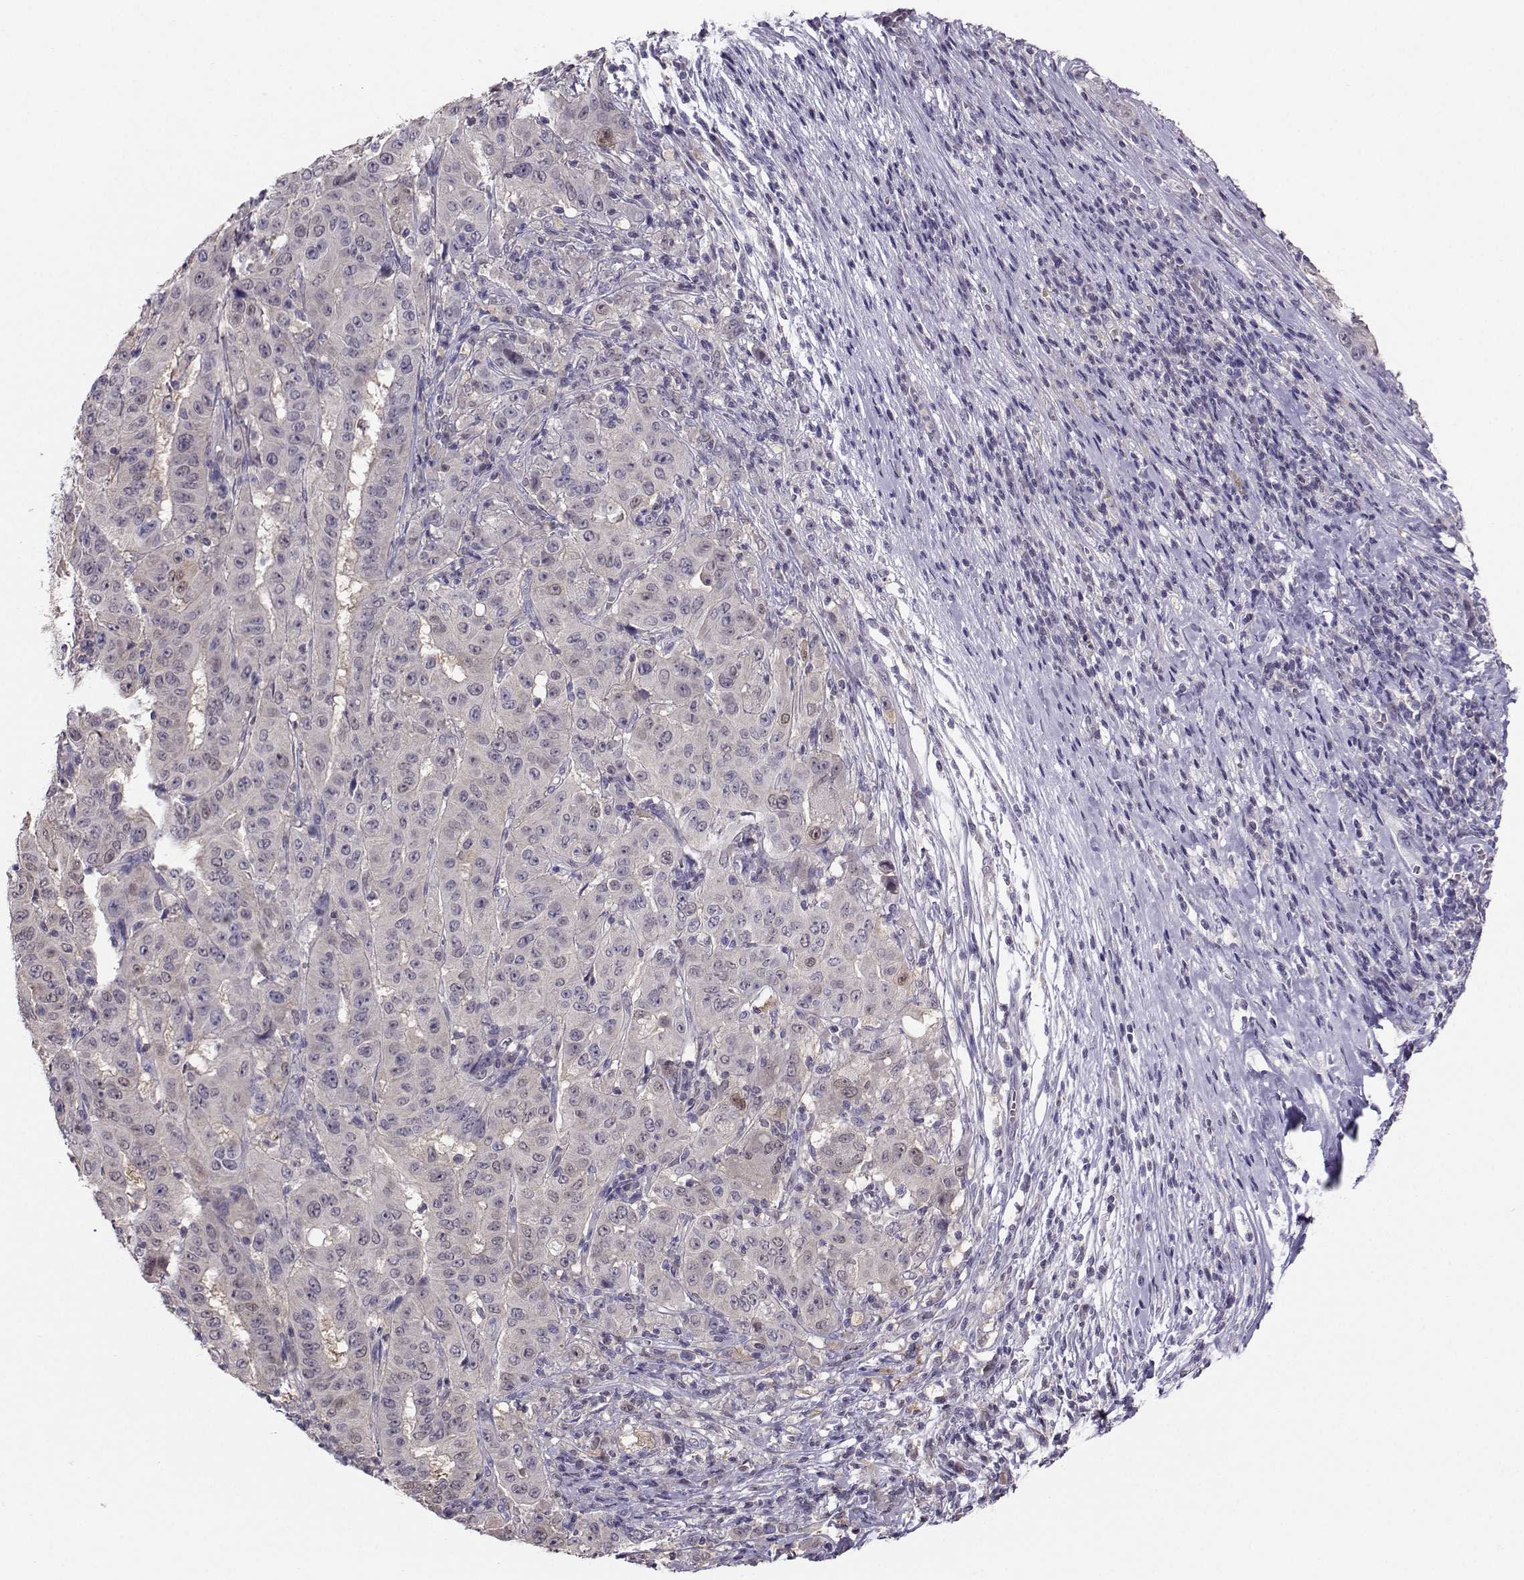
{"staining": {"intensity": "negative", "quantity": "none", "location": "none"}, "tissue": "pancreatic cancer", "cell_type": "Tumor cells", "image_type": "cancer", "snomed": [{"axis": "morphology", "description": "Adenocarcinoma, NOS"}, {"axis": "topography", "description": "Pancreas"}], "caption": "Human pancreatic cancer (adenocarcinoma) stained for a protein using immunohistochemistry (IHC) shows no staining in tumor cells.", "gene": "PGK1", "patient": {"sex": "male", "age": 63}}